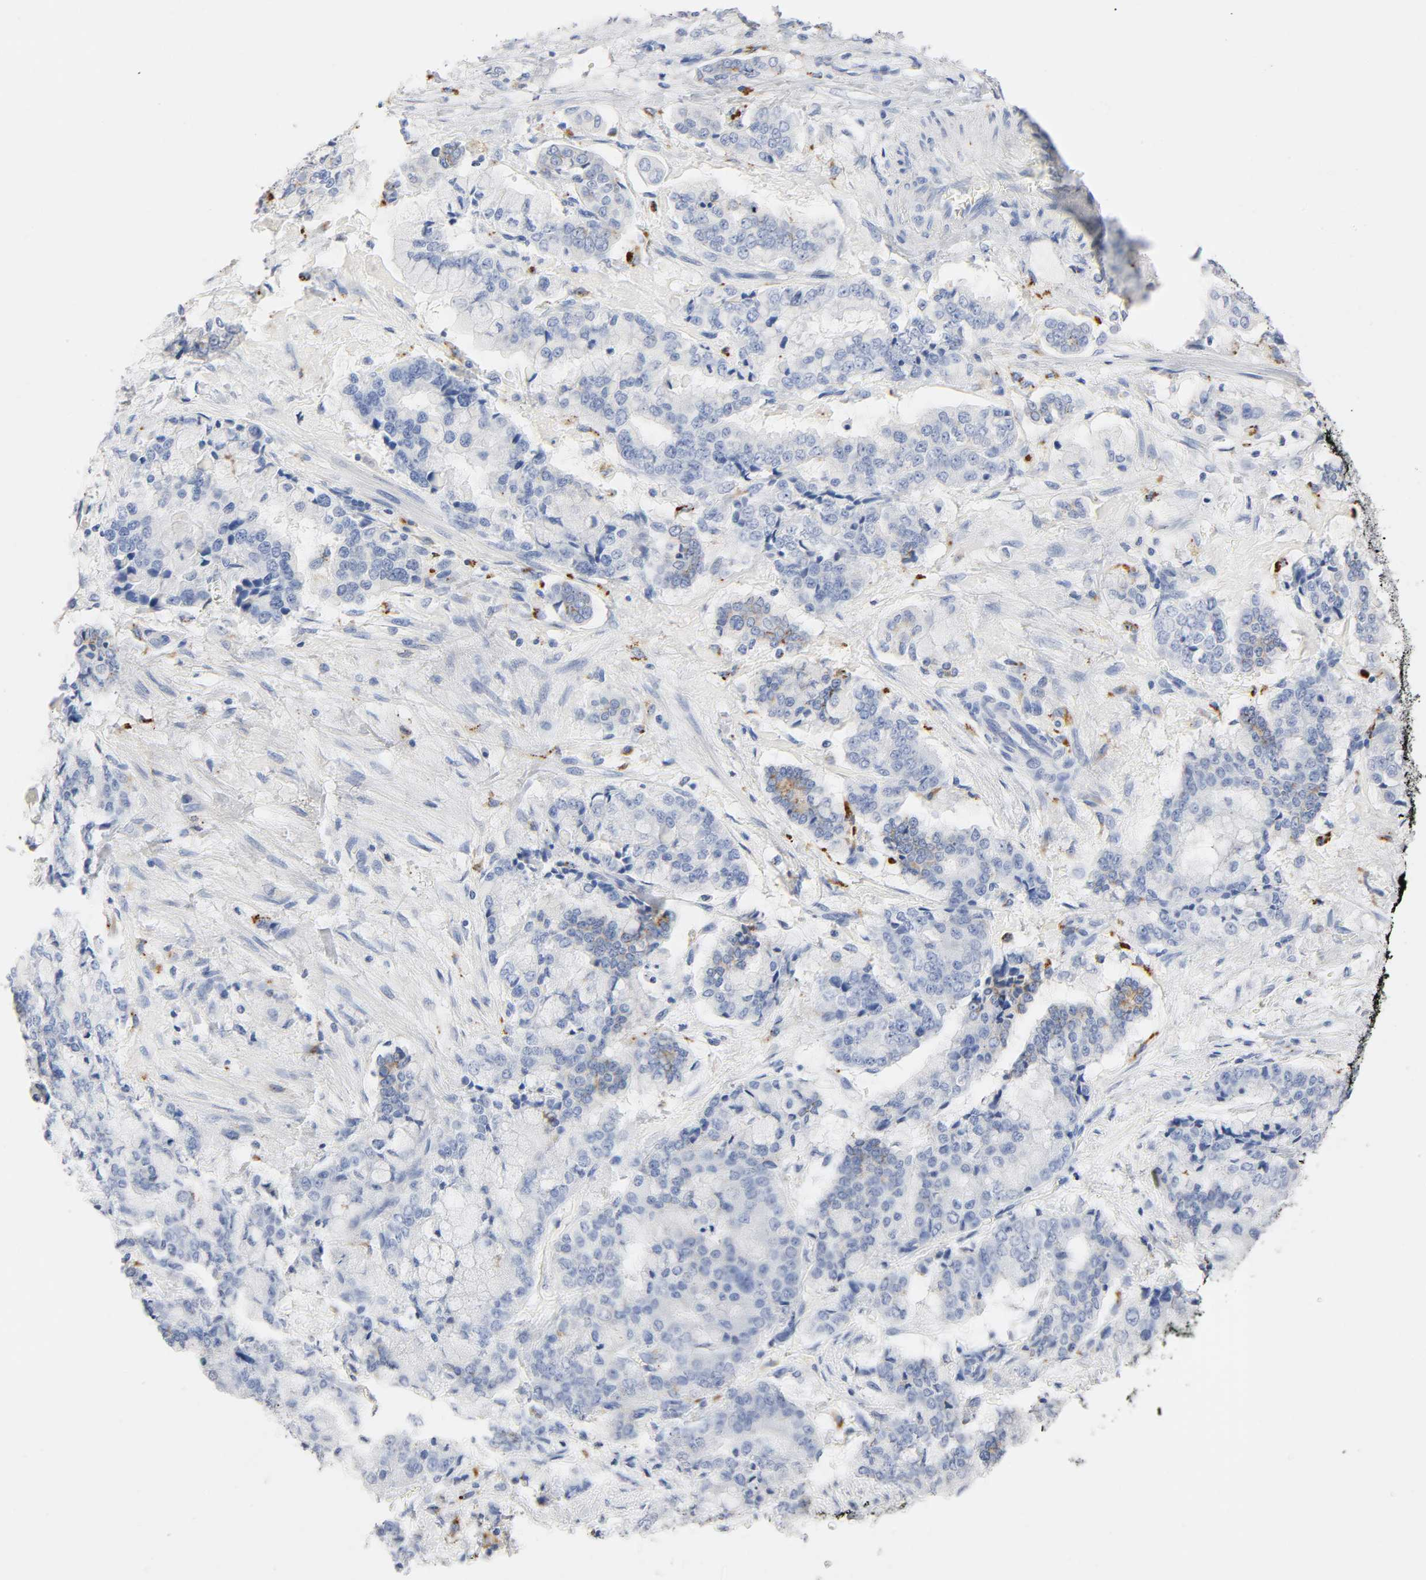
{"staining": {"intensity": "weak", "quantity": "<25%", "location": "cytoplasmic/membranous"}, "tissue": "stomach cancer", "cell_type": "Tumor cells", "image_type": "cancer", "snomed": [{"axis": "morphology", "description": "Normal tissue, NOS"}, {"axis": "morphology", "description": "Adenocarcinoma, NOS"}, {"axis": "topography", "description": "Stomach, upper"}, {"axis": "topography", "description": "Stomach"}], "caption": "Immunohistochemistry micrograph of human stomach cancer stained for a protein (brown), which reveals no positivity in tumor cells. The staining is performed using DAB brown chromogen with nuclei counter-stained in using hematoxylin.", "gene": "PLP1", "patient": {"sex": "male", "age": 76}}